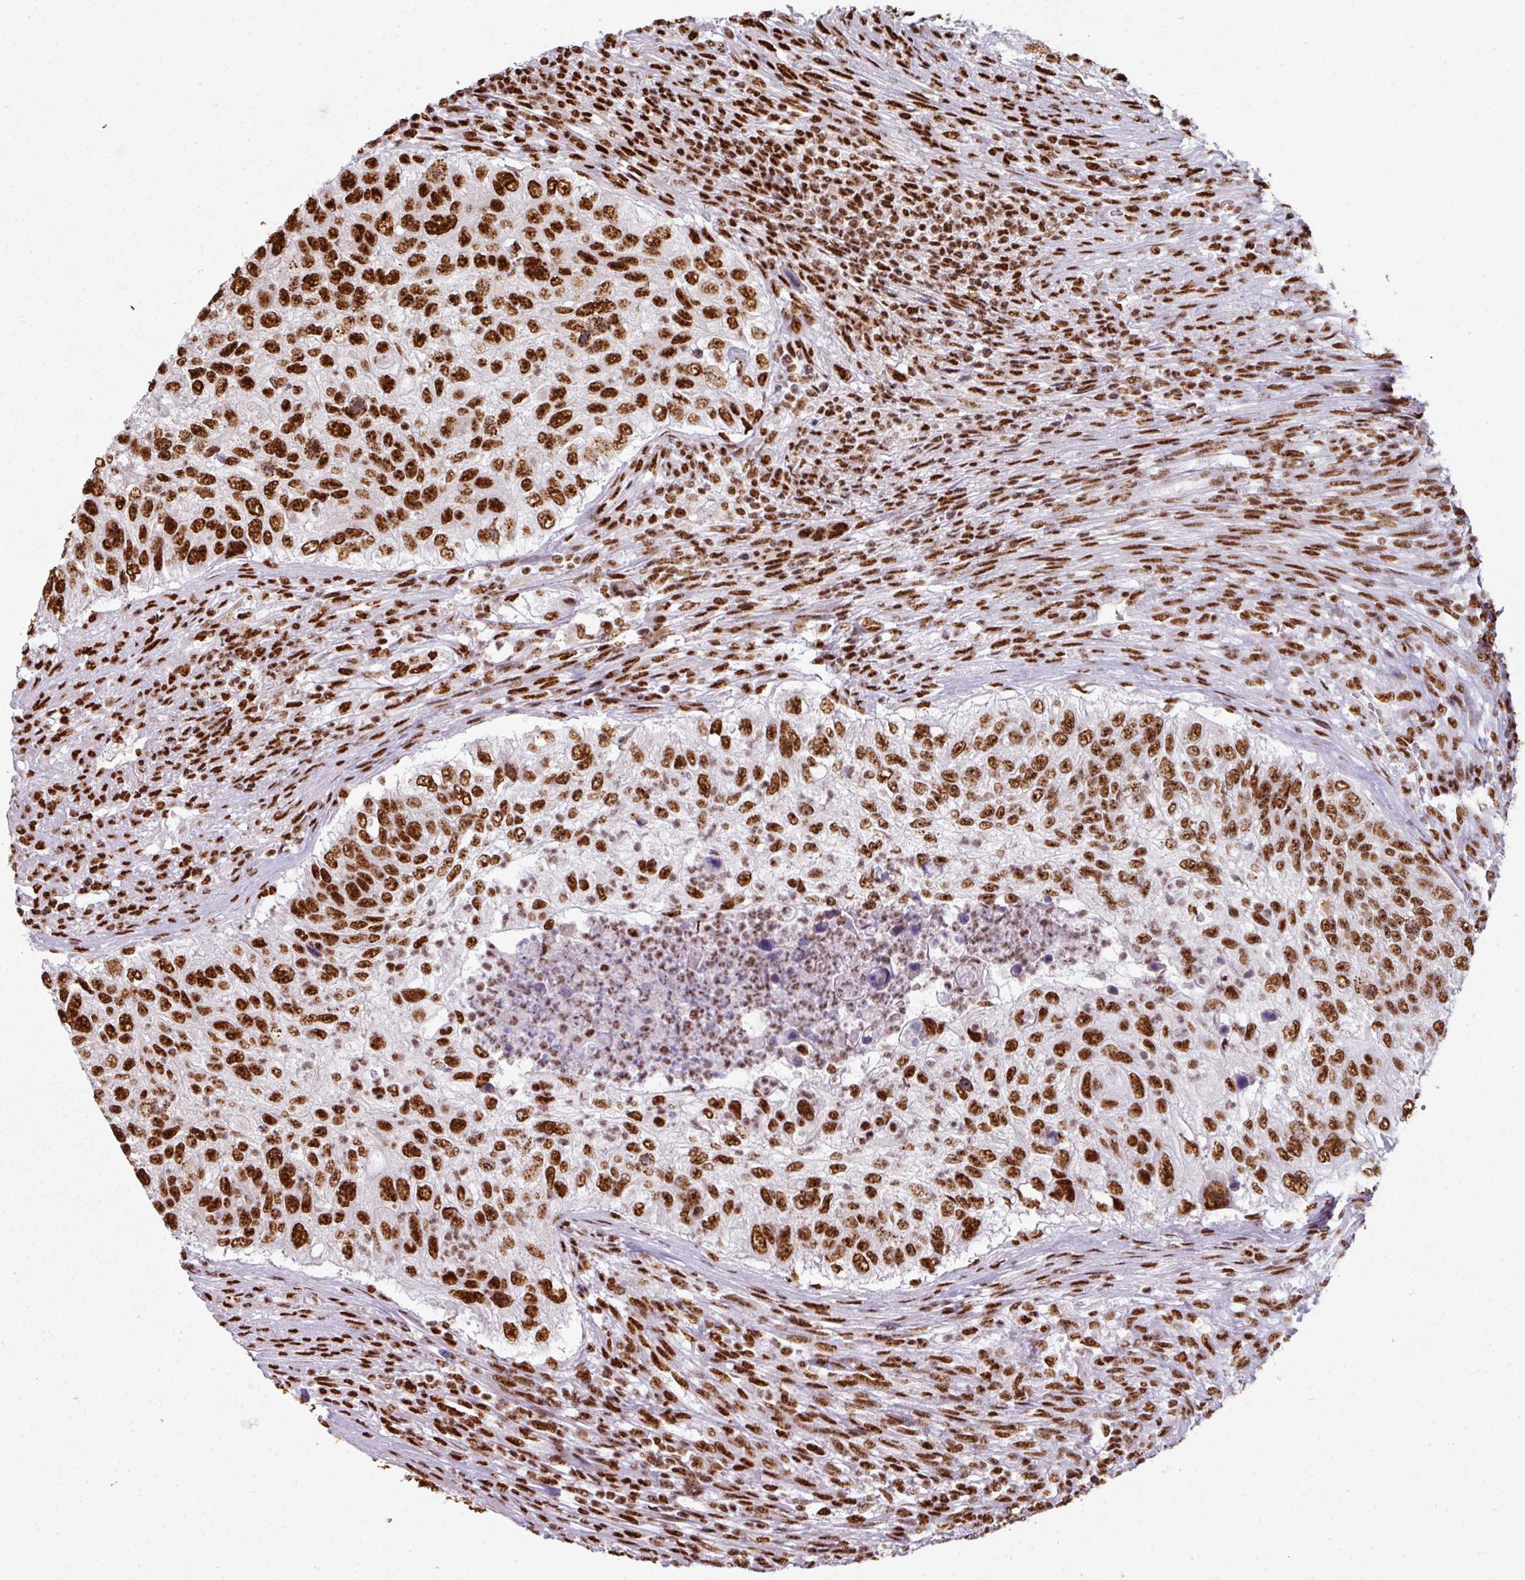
{"staining": {"intensity": "strong", "quantity": ">75%", "location": "nuclear"}, "tissue": "urothelial cancer", "cell_type": "Tumor cells", "image_type": "cancer", "snomed": [{"axis": "morphology", "description": "Urothelial carcinoma, High grade"}, {"axis": "topography", "description": "Urinary bladder"}], "caption": "Immunohistochemistry (IHC) staining of urothelial cancer, which exhibits high levels of strong nuclear staining in about >75% of tumor cells indicating strong nuclear protein positivity. The staining was performed using DAB (brown) for protein detection and nuclei were counterstained in hematoxylin (blue).", "gene": "SIK3", "patient": {"sex": "female", "age": 60}}